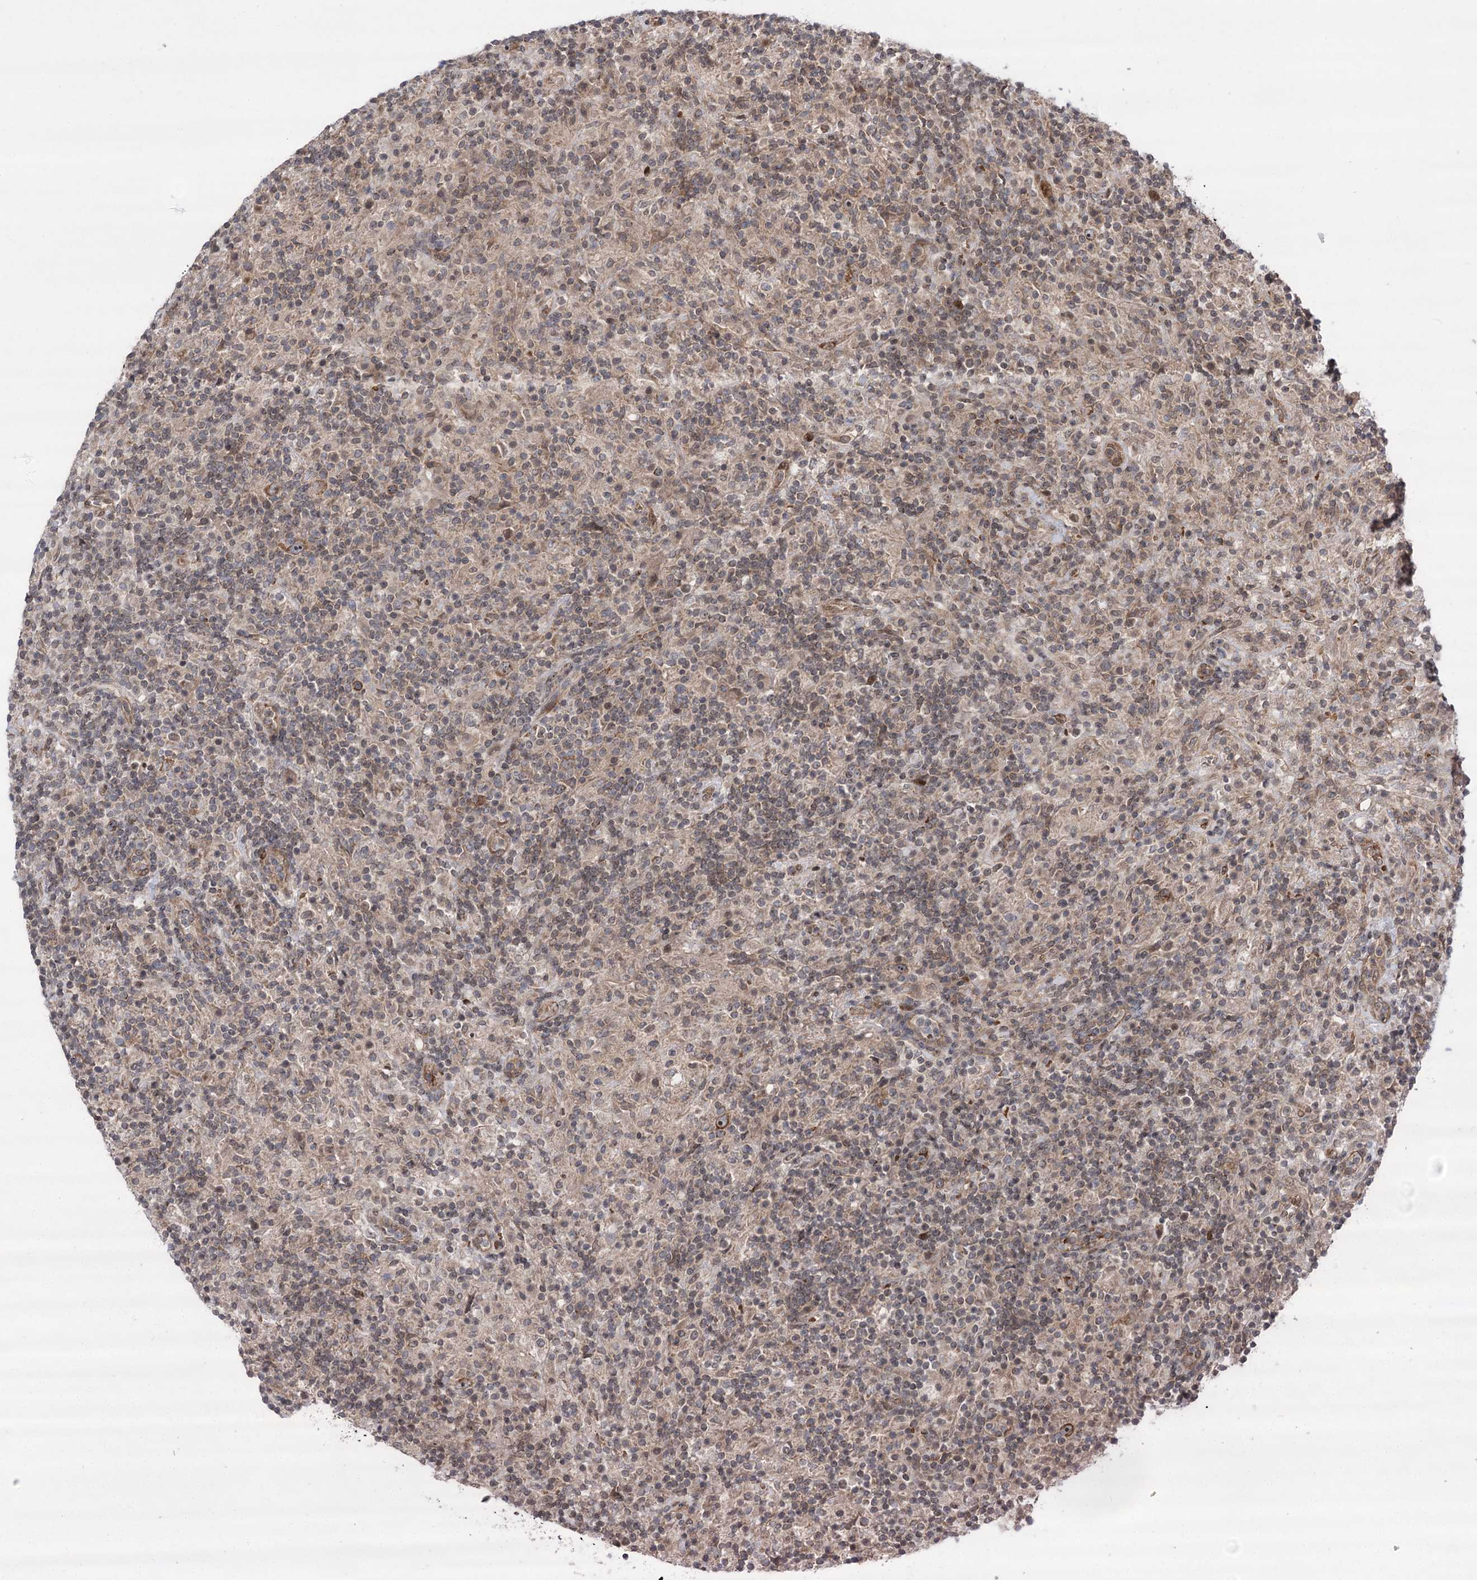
{"staining": {"intensity": "moderate", "quantity": ">75%", "location": "cytoplasmic/membranous,nuclear"}, "tissue": "lymphoma", "cell_type": "Tumor cells", "image_type": "cancer", "snomed": [{"axis": "morphology", "description": "Hodgkin's disease, NOS"}, {"axis": "topography", "description": "Lymph node"}], "caption": "IHC micrograph of human Hodgkin's disease stained for a protein (brown), which shows medium levels of moderate cytoplasmic/membranous and nuclear positivity in about >75% of tumor cells.", "gene": "TENM2", "patient": {"sex": "male", "age": 70}}